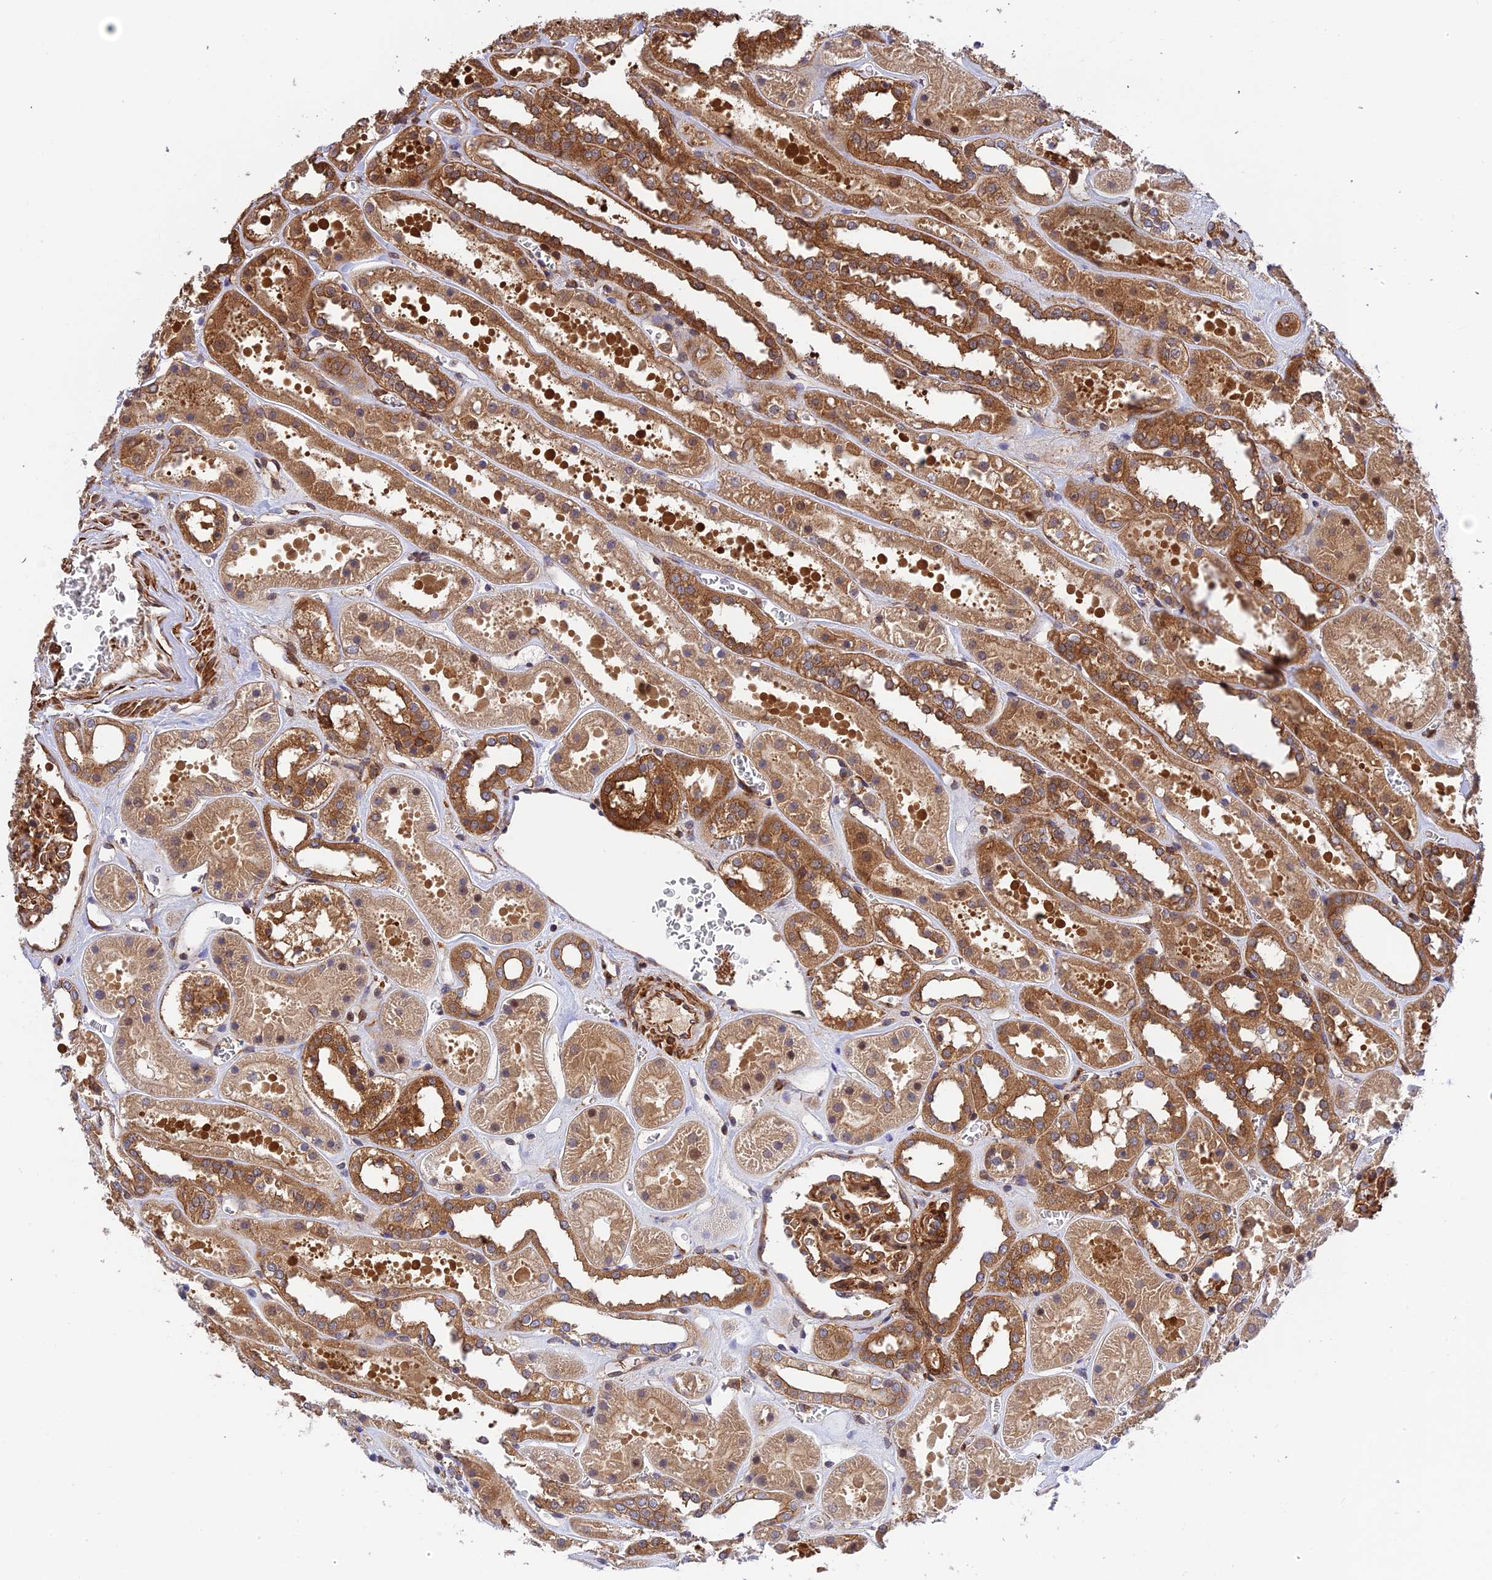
{"staining": {"intensity": "moderate", "quantity": ">75%", "location": "cytoplasmic/membranous"}, "tissue": "kidney", "cell_type": "Cells in glomeruli", "image_type": "normal", "snomed": [{"axis": "morphology", "description": "Normal tissue, NOS"}, {"axis": "topography", "description": "Kidney"}], "caption": "IHC photomicrograph of benign kidney: human kidney stained using immunohistochemistry (IHC) shows medium levels of moderate protein expression localized specifically in the cytoplasmic/membranous of cells in glomeruli, appearing as a cytoplasmic/membranous brown color.", "gene": "EVI5L", "patient": {"sex": "female", "age": 41}}